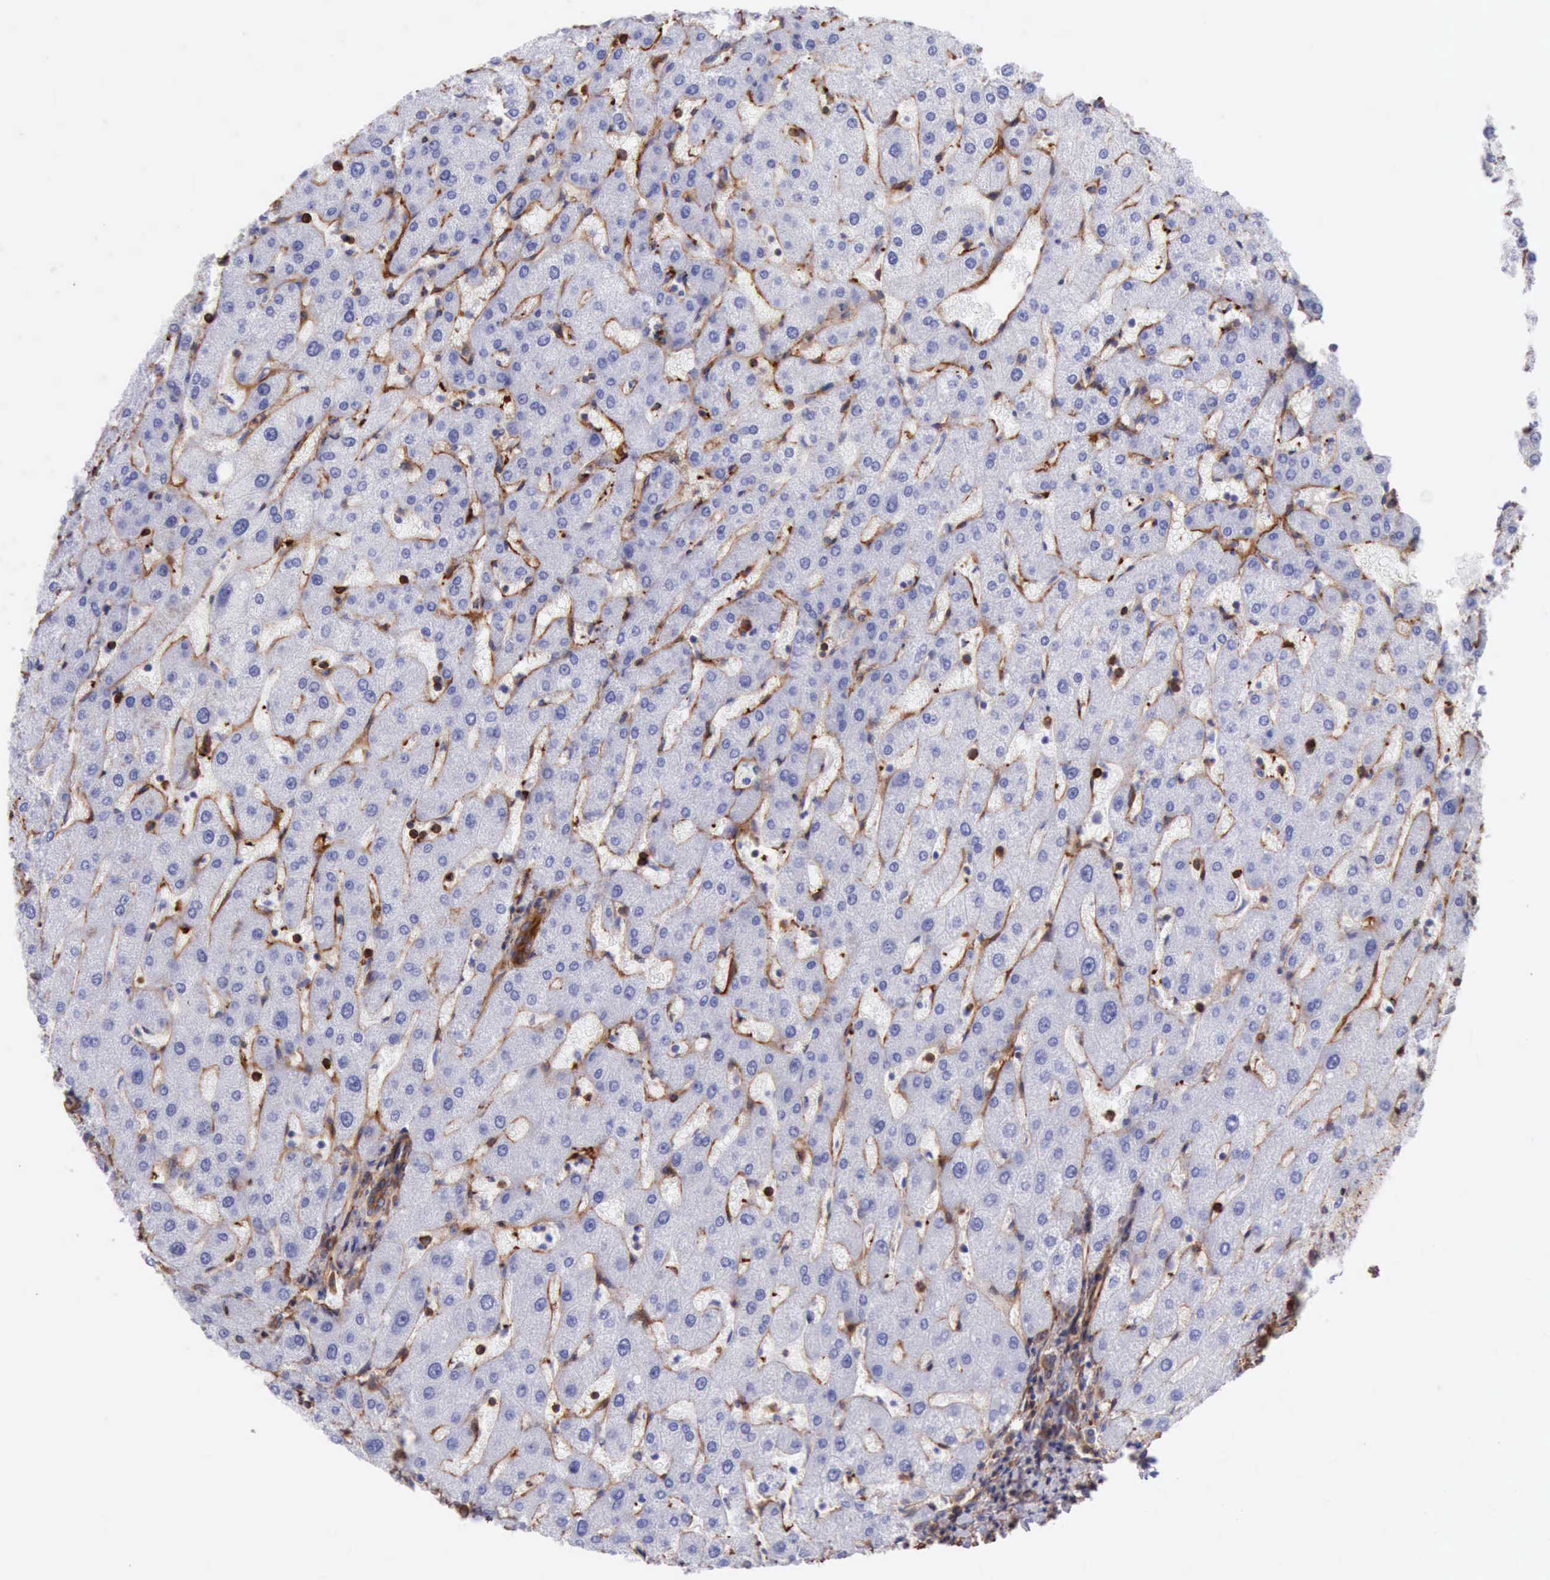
{"staining": {"intensity": "moderate", "quantity": ">75%", "location": "cytoplasmic/membranous"}, "tissue": "liver", "cell_type": "Cholangiocytes", "image_type": "normal", "snomed": [{"axis": "morphology", "description": "Normal tissue, NOS"}, {"axis": "topography", "description": "Liver"}], "caption": "A histopathology image of human liver stained for a protein displays moderate cytoplasmic/membranous brown staining in cholangiocytes.", "gene": "FLNA", "patient": {"sex": "male", "age": 67}}